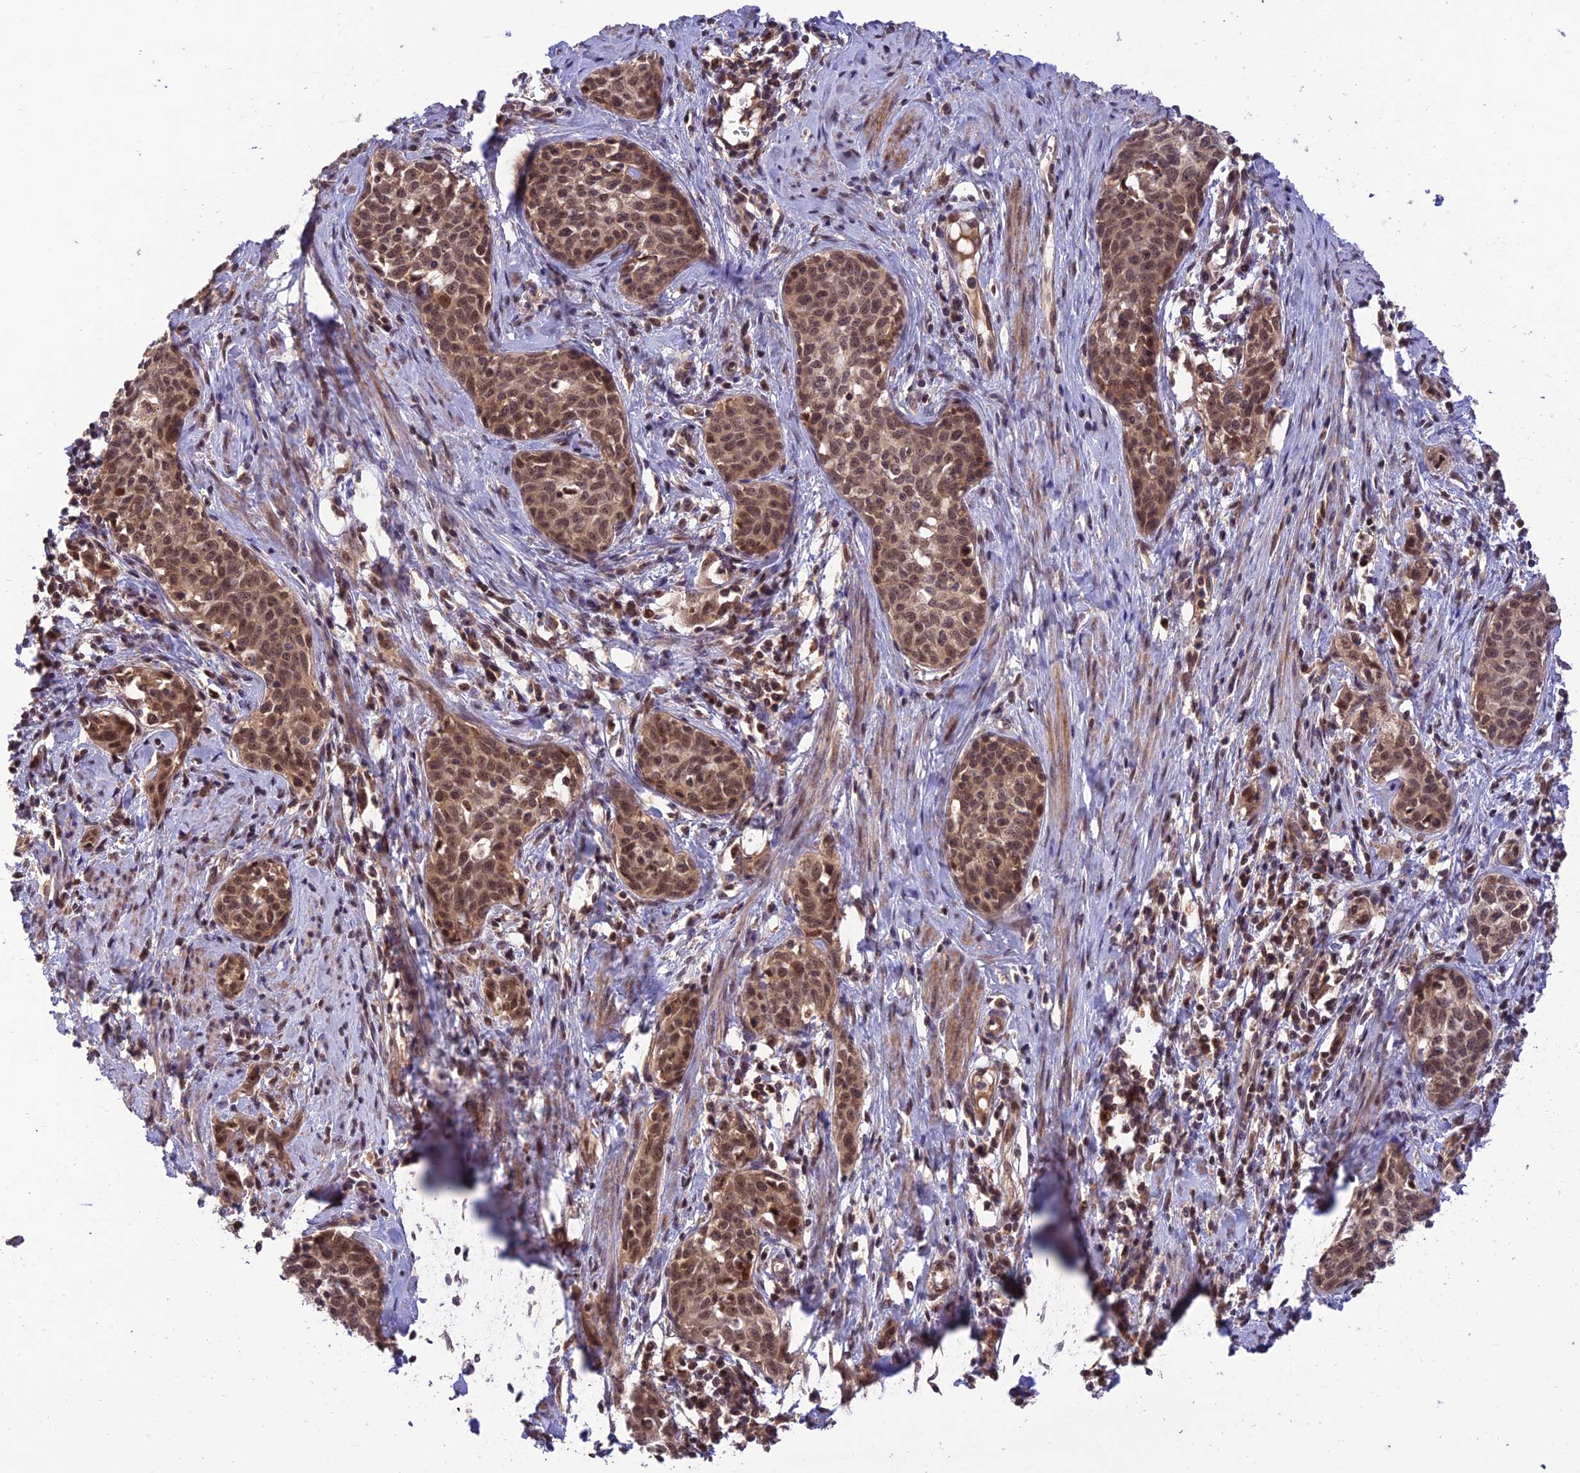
{"staining": {"intensity": "moderate", "quantity": ">75%", "location": "cytoplasmic/membranous,nuclear"}, "tissue": "cervical cancer", "cell_type": "Tumor cells", "image_type": "cancer", "snomed": [{"axis": "morphology", "description": "Squamous cell carcinoma, NOS"}, {"axis": "topography", "description": "Cervix"}], "caption": "Immunohistochemistry histopathology image of human cervical squamous cell carcinoma stained for a protein (brown), which exhibits medium levels of moderate cytoplasmic/membranous and nuclear positivity in about >75% of tumor cells.", "gene": "REV1", "patient": {"sex": "female", "age": 52}}